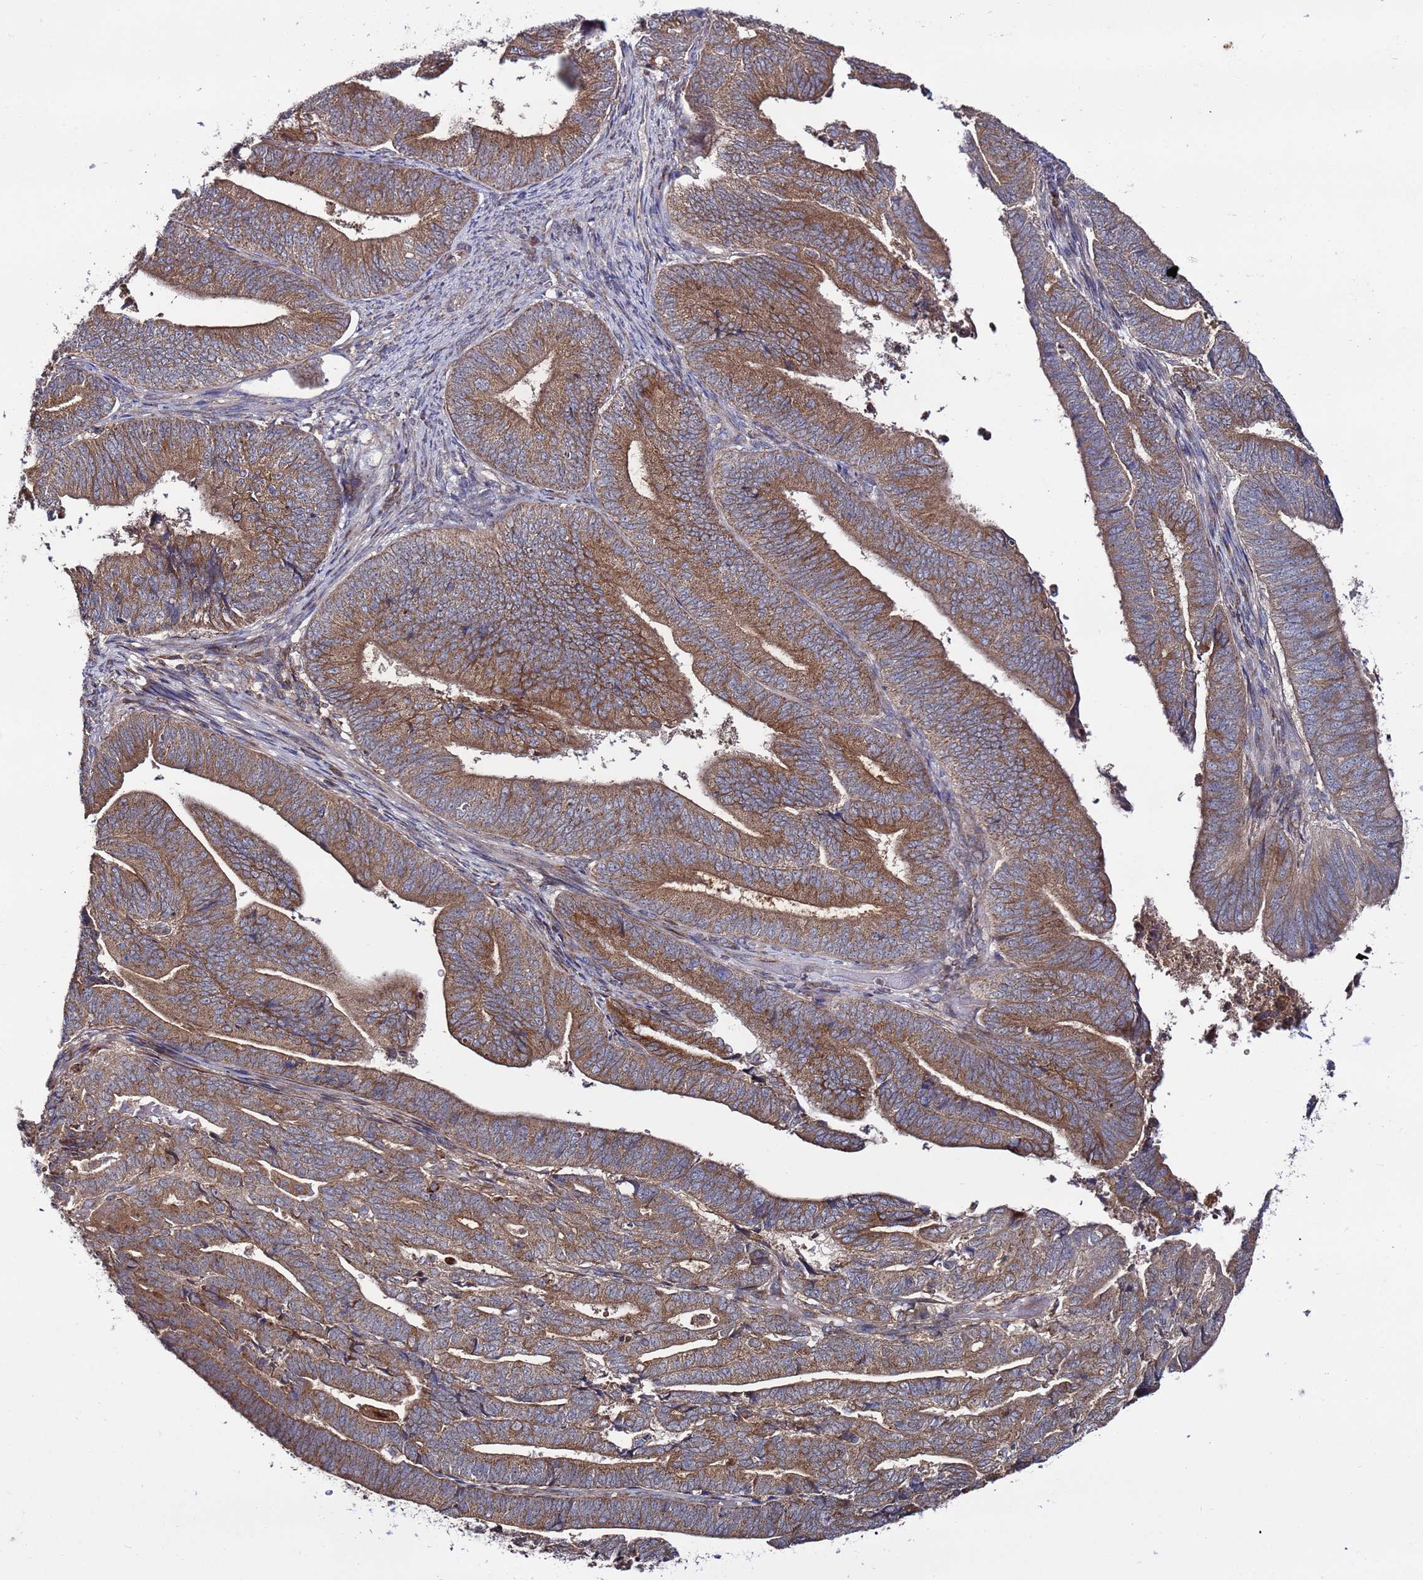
{"staining": {"intensity": "moderate", "quantity": ">75%", "location": "cytoplasmic/membranous"}, "tissue": "endometrial cancer", "cell_type": "Tumor cells", "image_type": "cancer", "snomed": [{"axis": "morphology", "description": "Adenocarcinoma, NOS"}, {"axis": "topography", "description": "Endometrium"}], "caption": "An image showing moderate cytoplasmic/membranous staining in approximately >75% of tumor cells in endometrial cancer, as visualized by brown immunohistochemical staining.", "gene": "TMEM176B", "patient": {"sex": "female", "age": 70}}